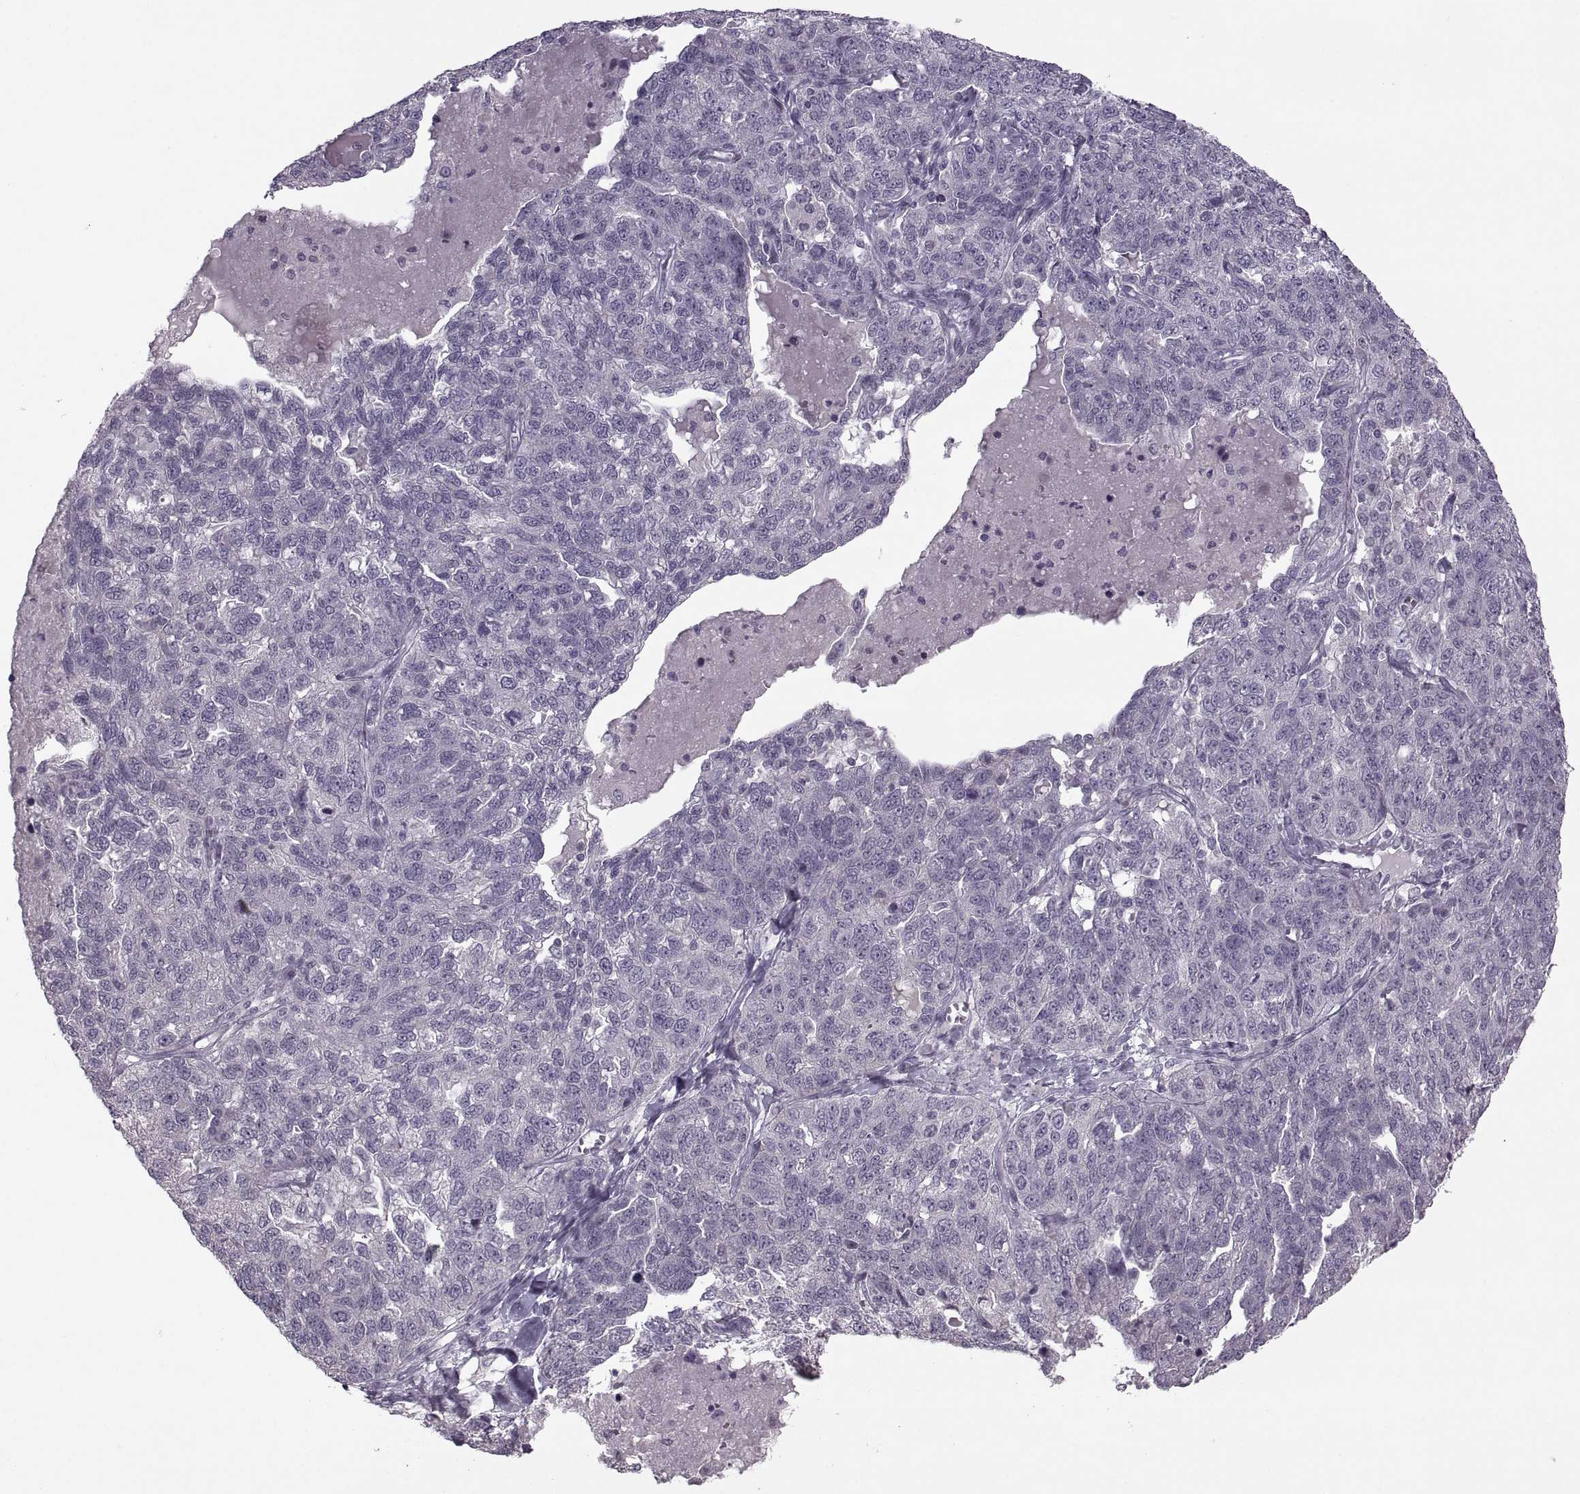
{"staining": {"intensity": "negative", "quantity": "none", "location": "none"}, "tissue": "ovarian cancer", "cell_type": "Tumor cells", "image_type": "cancer", "snomed": [{"axis": "morphology", "description": "Cystadenocarcinoma, serous, NOS"}, {"axis": "topography", "description": "Ovary"}], "caption": "Ovarian serous cystadenocarcinoma was stained to show a protein in brown. There is no significant positivity in tumor cells.", "gene": "MGAT4D", "patient": {"sex": "female", "age": 71}}